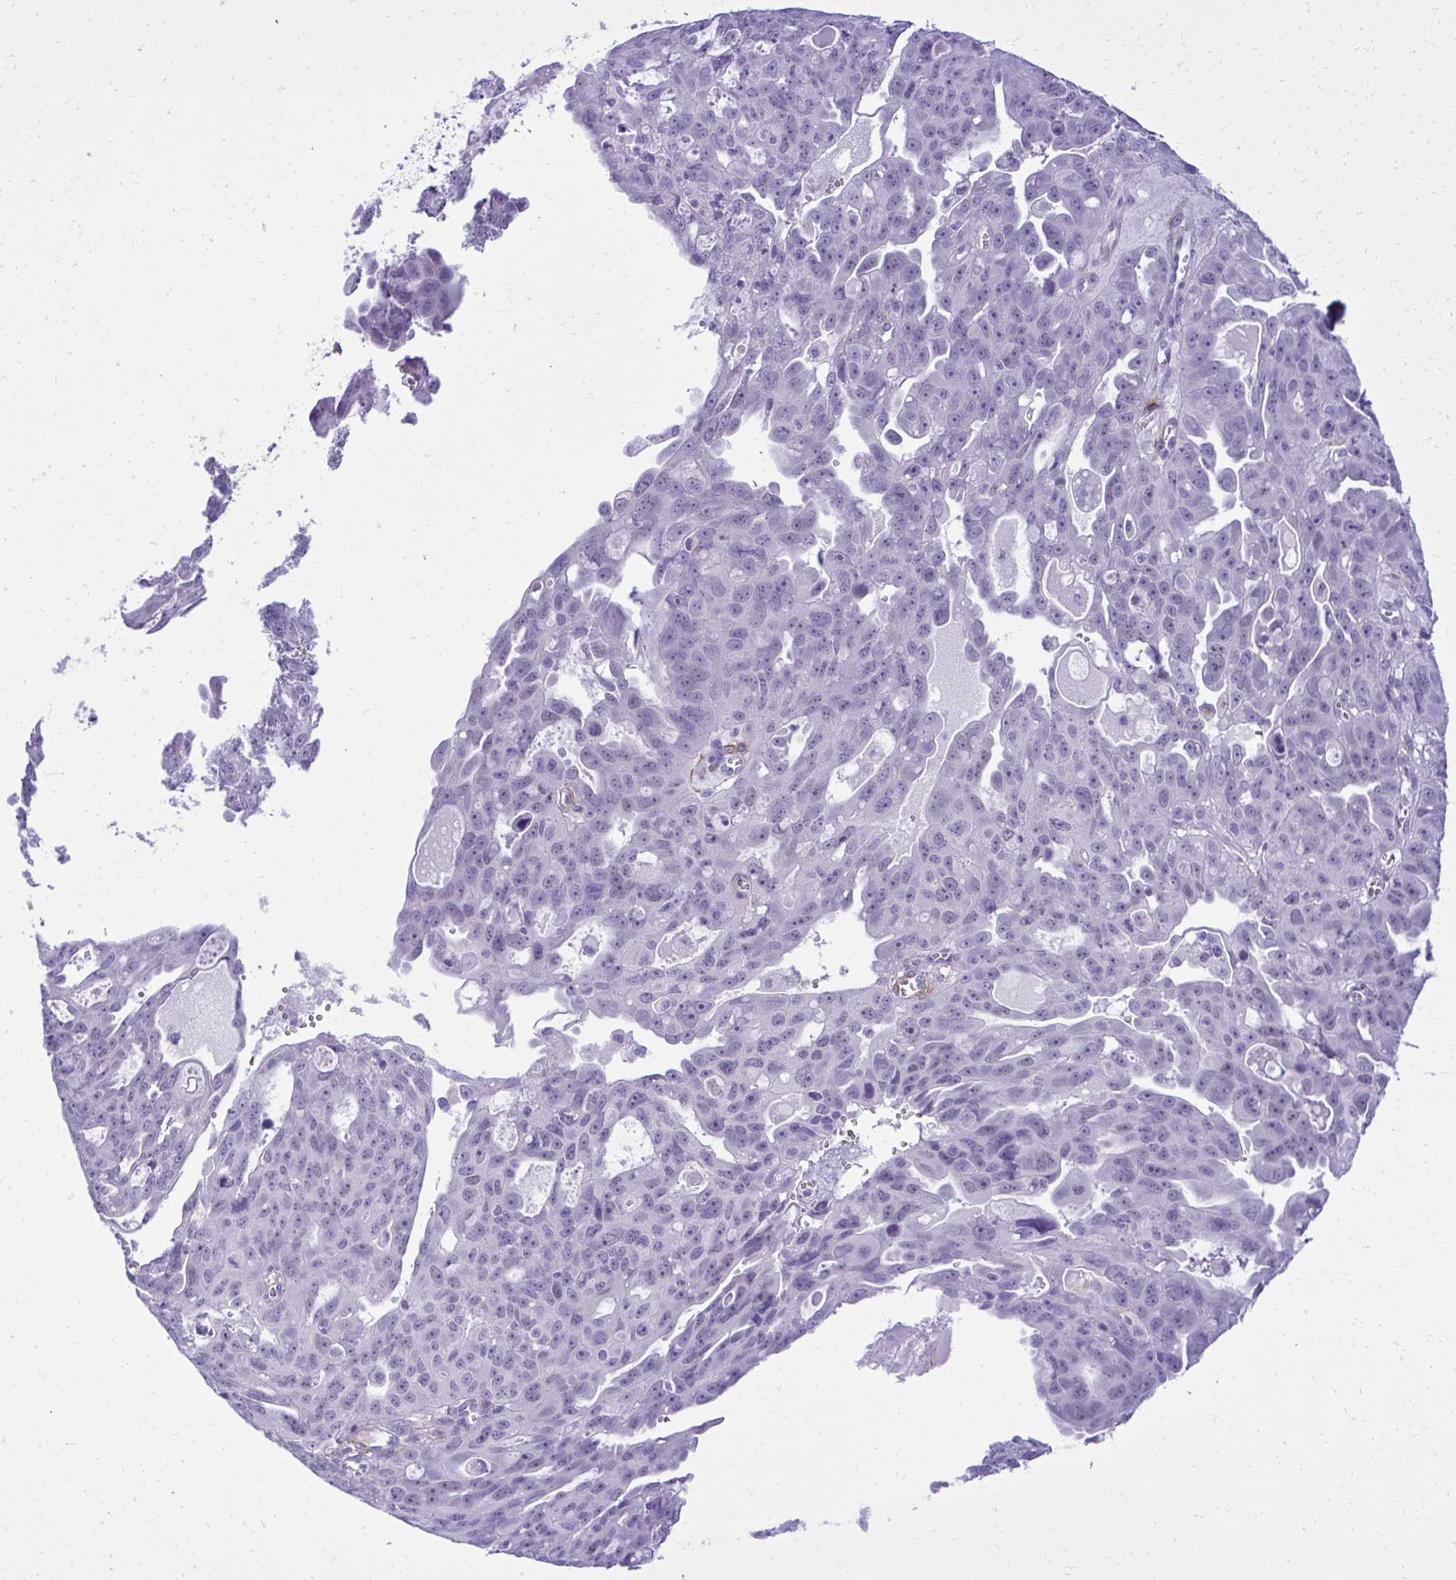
{"staining": {"intensity": "negative", "quantity": "none", "location": "none"}, "tissue": "ovarian cancer", "cell_type": "Tumor cells", "image_type": "cancer", "snomed": [{"axis": "morphology", "description": "Carcinoma, endometroid"}, {"axis": "topography", "description": "Ovary"}], "caption": "Protein analysis of ovarian cancer (endometroid carcinoma) demonstrates no significant expression in tumor cells. (Stains: DAB immunohistochemistry with hematoxylin counter stain, Microscopy: brightfield microscopy at high magnification).", "gene": "PITPNM3", "patient": {"sex": "female", "age": 70}}